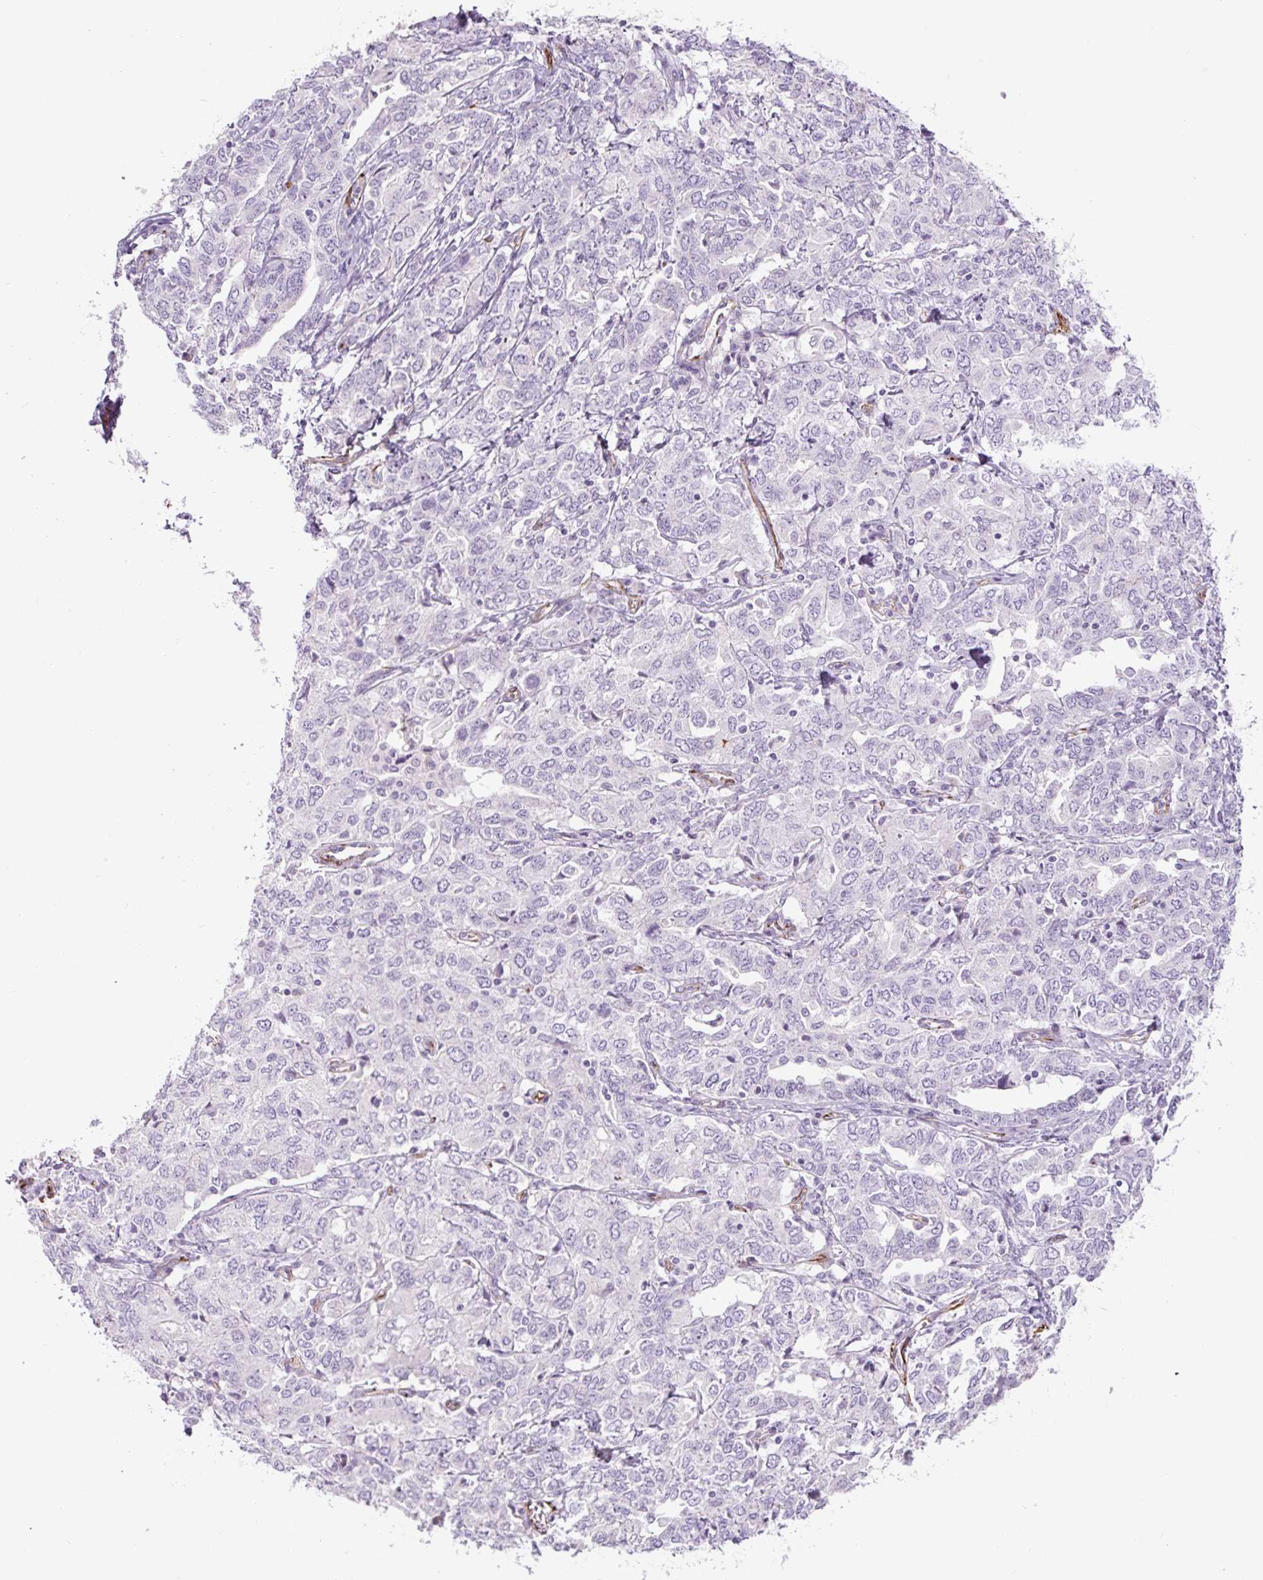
{"staining": {"intensity": "negative", "quantity": "none", "location": "none"}, "tissue": "ovarian cancer", "cell_type": "Tumor cells", "image_type": "cancer", "snomed": [{"axis": "morphology", "description": "Carcinoma, endometroid"}, {"axis": "topography", "description": "Ovary"}], "caption": "Human ovarian cancer (endometroid carcinoma) stained for a protein using immunohistochemistry (IHC) reveals no expression in tumor cells.", "gene": "NES", "patient": {"sex": "female", "age": 62}}